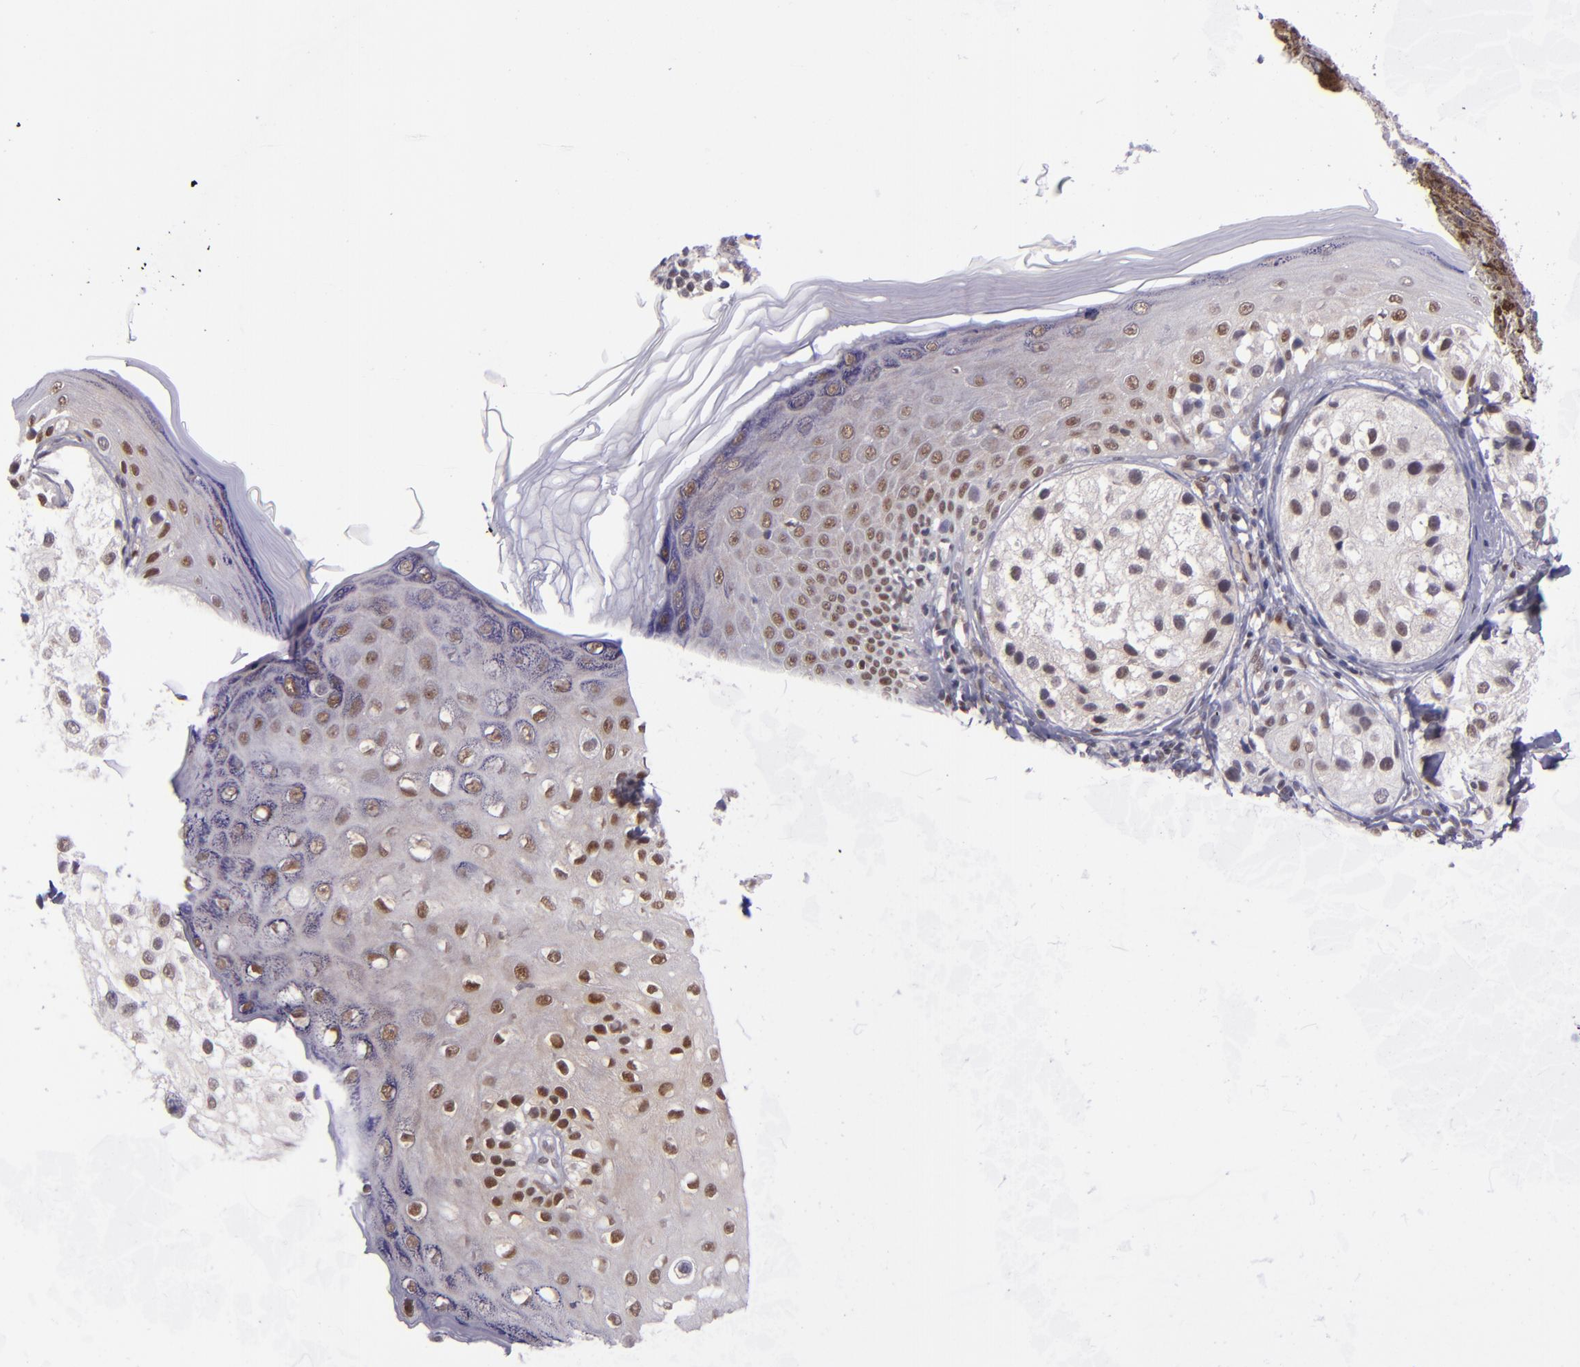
{"staining": {"intensity": "weak", "quantity": ">75%", "location": "nuclear"}, "tissue": "melanoma", "cell_type": "Tumor cells", "image_type": "cancer", "snomed": [{"axis": "morphology", "description": "Malignant melanoma, NOS"}, {"axis": "topography", "description": "Skin"}], "caption": "There is low levels of weak nuclear expression in tumor cells of melanoma, as demonstrated by immunohistochemical staining (brown color).", "gene": "BAG1", "patient": {"sex": "male", "age": 23}}